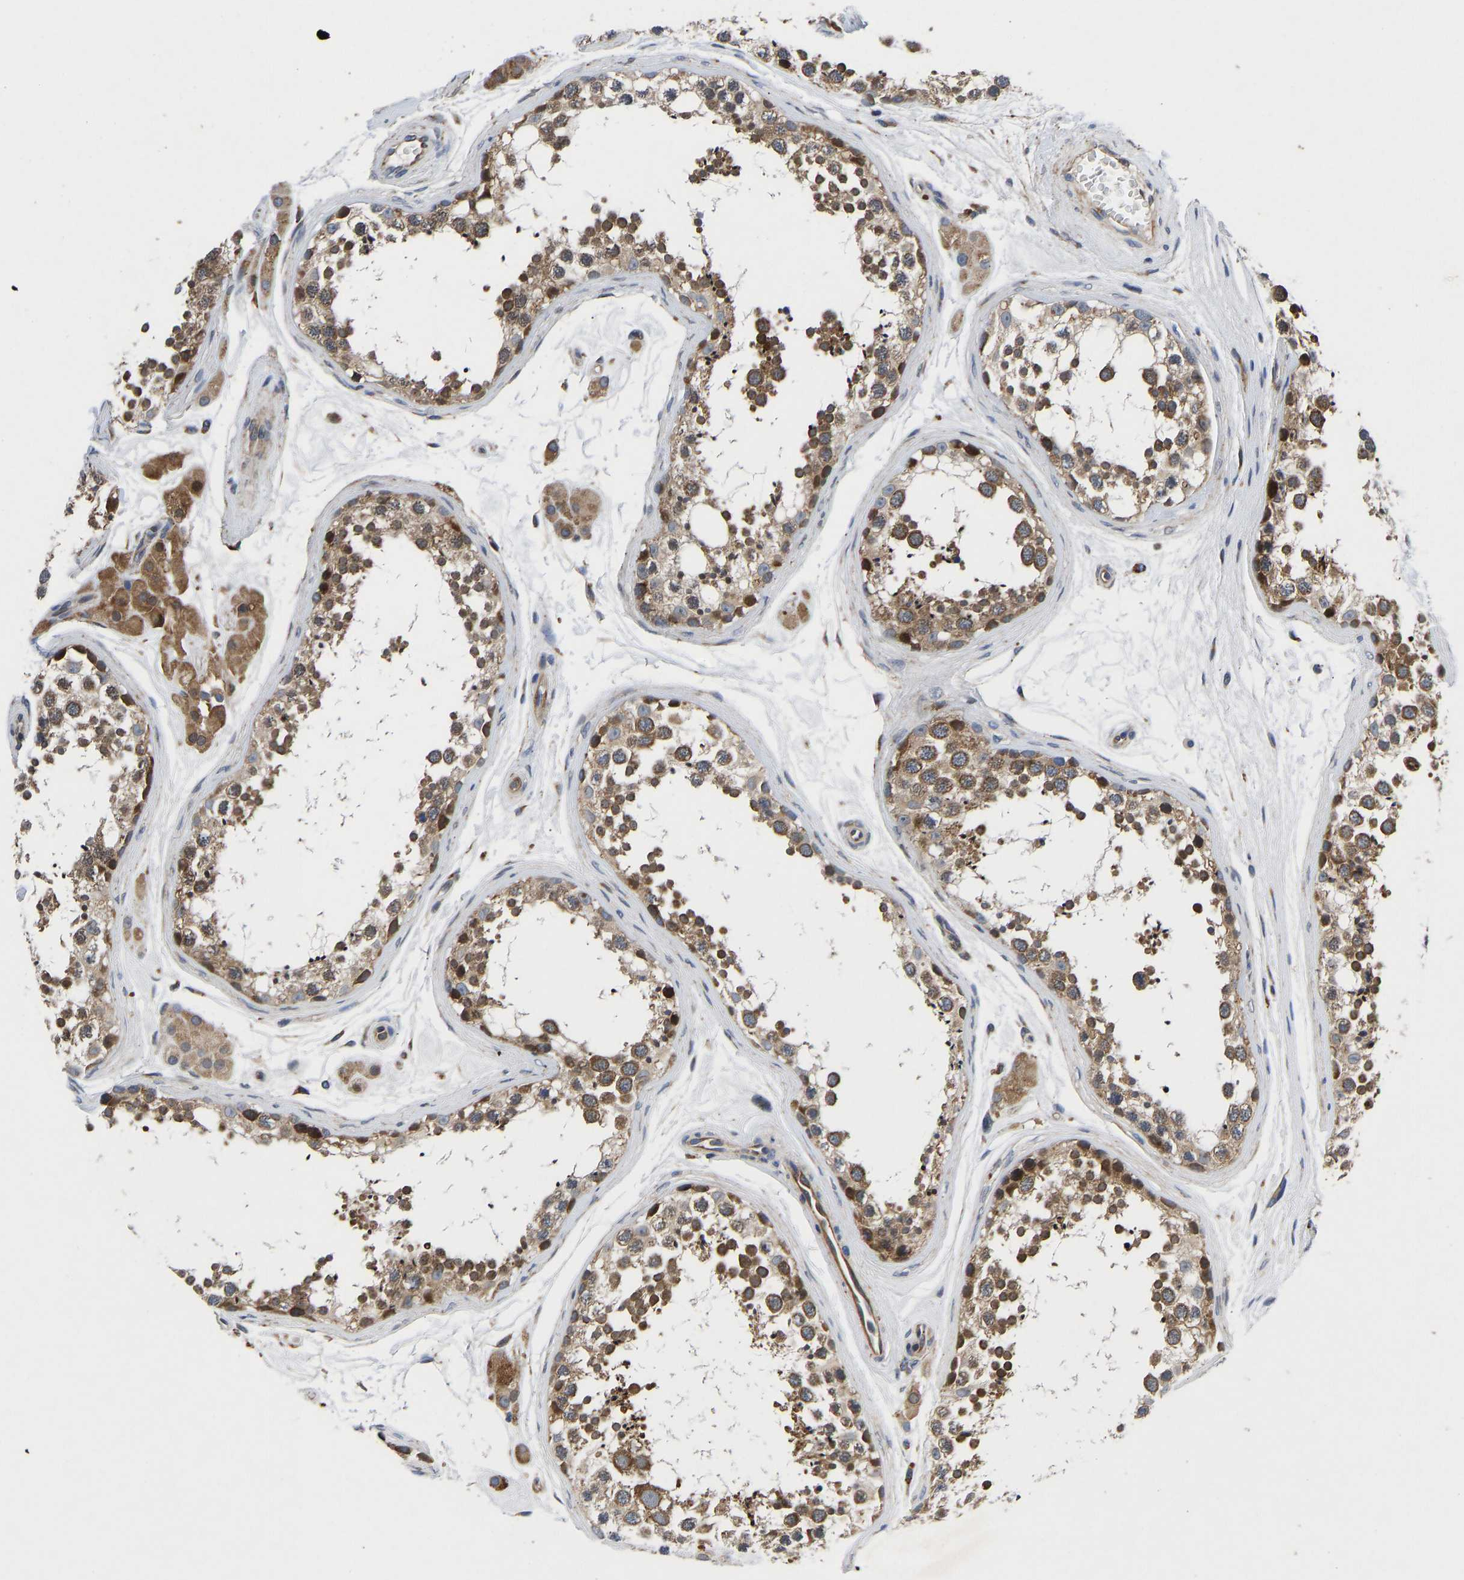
{"staining": {"intensity": "moderate", "quantity": ">75%", "location": "cytoplasmic/membranous"}, "tissue": "testis", "cell_type": "Cells in seminiferous ducts", "image_type": "normal", "snomed": [{"axis": "morphology", "description": "Normal tissue, NOS"}, {"axis": "topography", "description": "Testis"}], "caption": "Immunohistochemistry (IHC) (DAB (3,3'-diaminobenzidine)) staining of benign testis shows moderate cytoplasmic/membranous protein expression in about >75% of cells in seminiferous ducts.", "gene": "TMEM38B", "patient": {"sex": "male", "age": 56}}